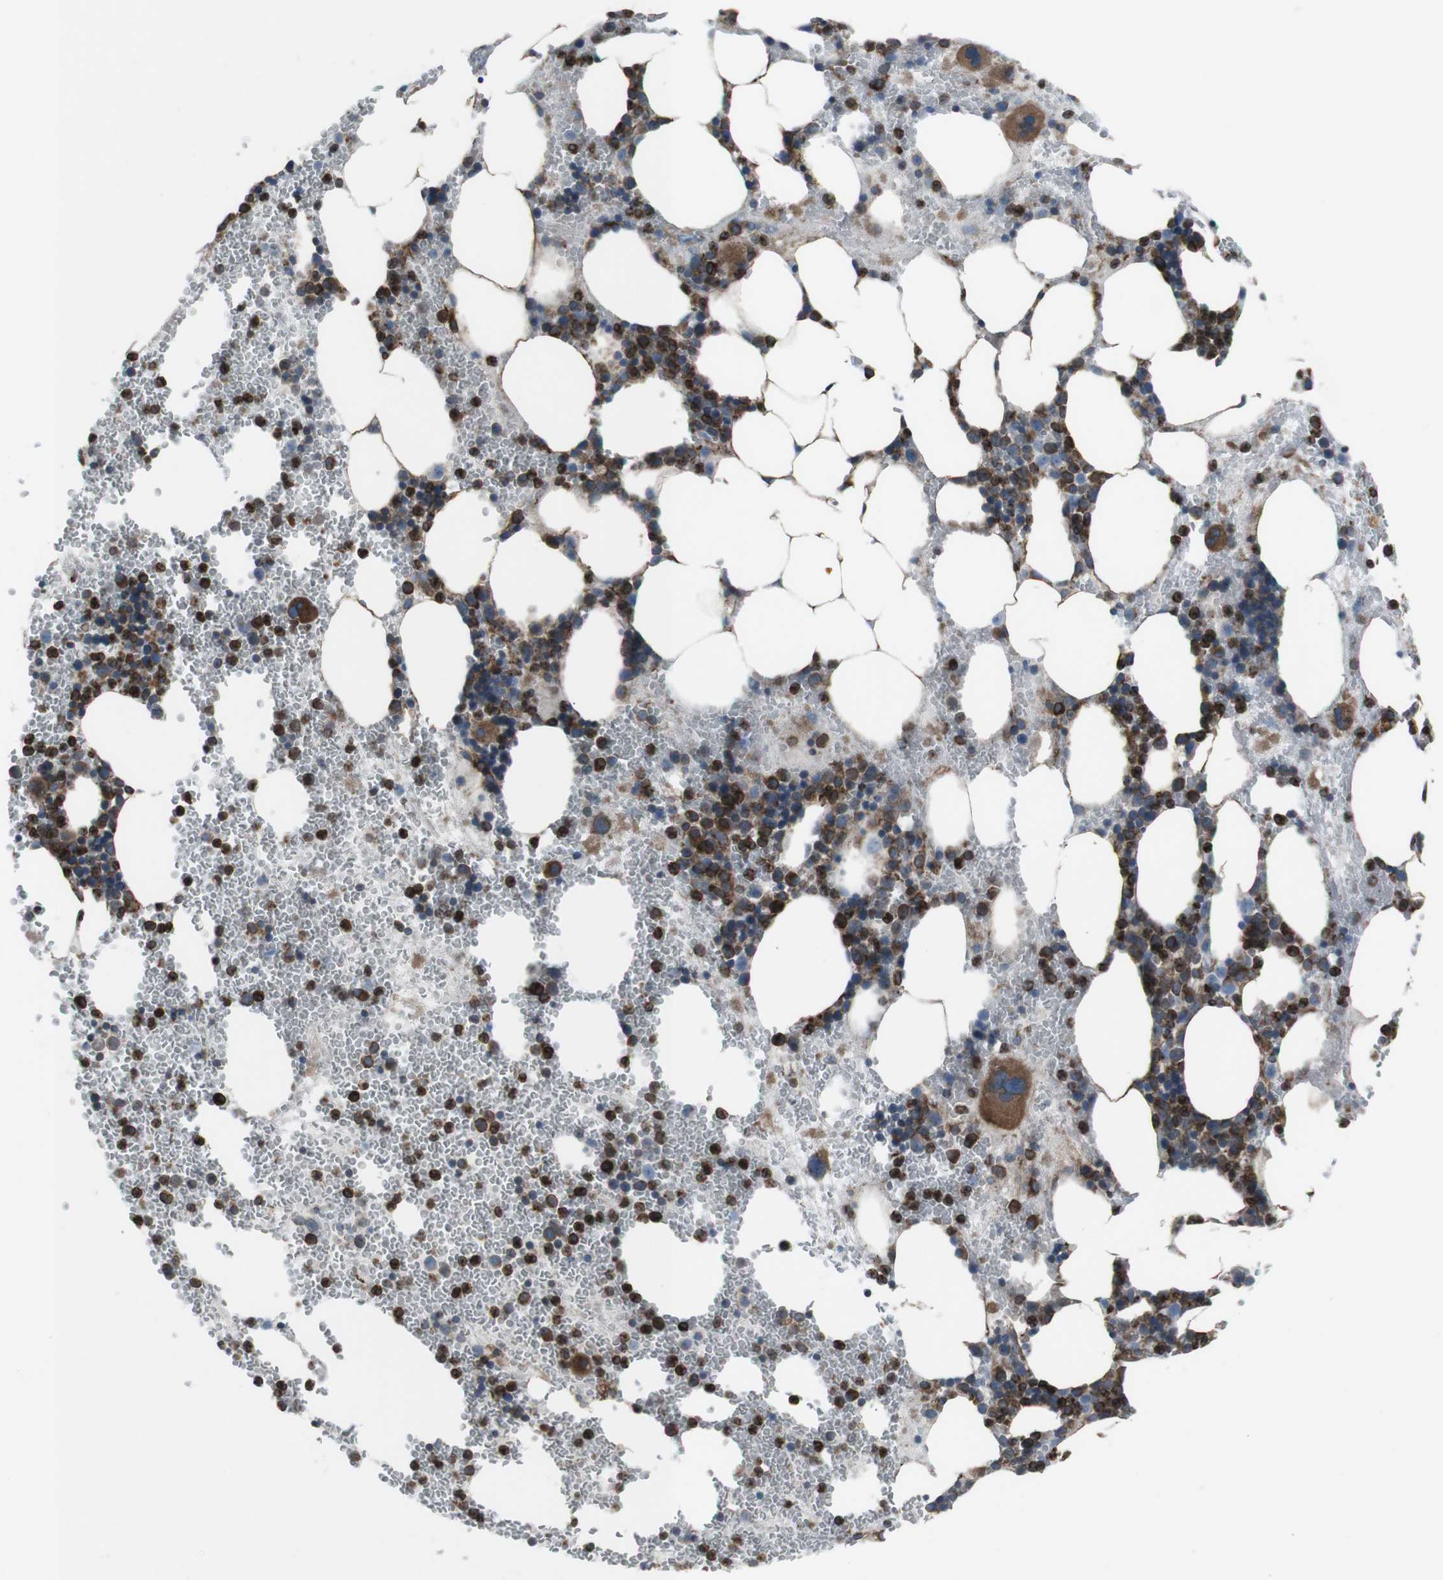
{"staining": {"intensity": "moderate", "quantity": ">75%", "location": "cytoplasmic/membranous"}, "tissue": "bone marrow", "cell_type": "Hematopoietic cells", "image_type": "normal", "snomed": [{"axis": "morphology", "description": "Normal tissue, NOS"}, {"axis": "morphology", "description": "Inflammation, NOS"}, {"axis": "topography", "description": "Bone marrow"}], "caption": "Benign bone marrow exhibits moderate cytoplasmic/membranous expression in approximately >75% of hematopoietic cells.", "gene": "LNPK", "patient": {"sex": "female", "age": 76}}